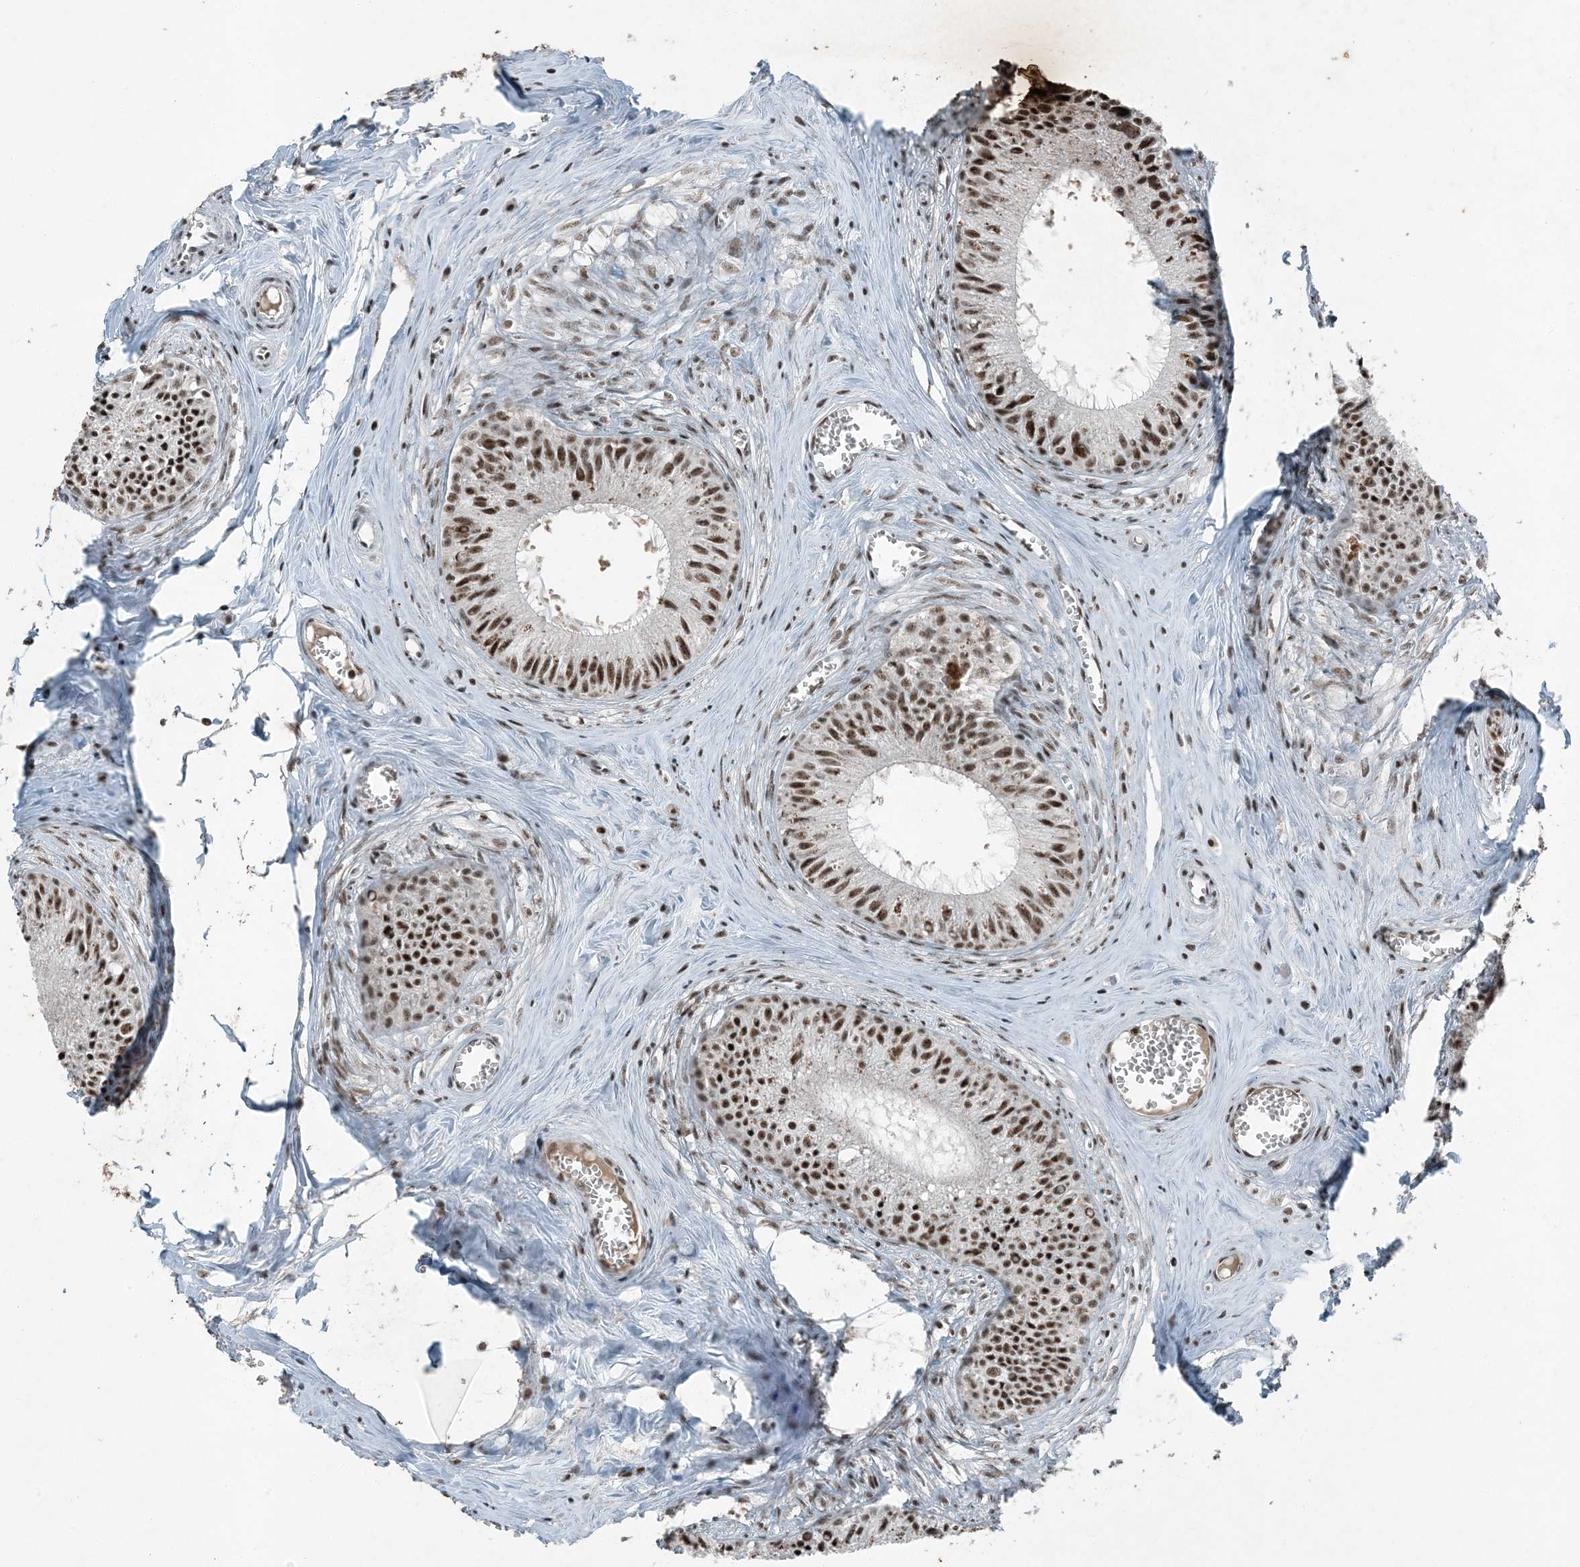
{"staining": {"intensity": "strong", "quantity": ">75%", "location": "cytoplasmic/membranous,nuclear"}, "tissue": "epididymis", "cell_type": "Glandular cells", "image_type": "normal", "snomed": [{"axis": "morphology", "description": "Normal tissue, NOS"}, {"axis": "topography", "description": "Epididymis"}], "caption": "High-magnification brightfield microscopy of unremarkable epididymis stained with DAB (brown) and counterstained with hematoxylin (blue). glandular cells exhibit strong cytoplasmic/membranous,nuclear expression is identified in about>75% of cells. Using DAB (3,3'-diaminobenzidine) (brown) and hematoxylin (blue) stains, captured at high magnification using brightfield microscopy.", "gene": "TADA2B", "patient": {"sex": "male", "age": 36}}